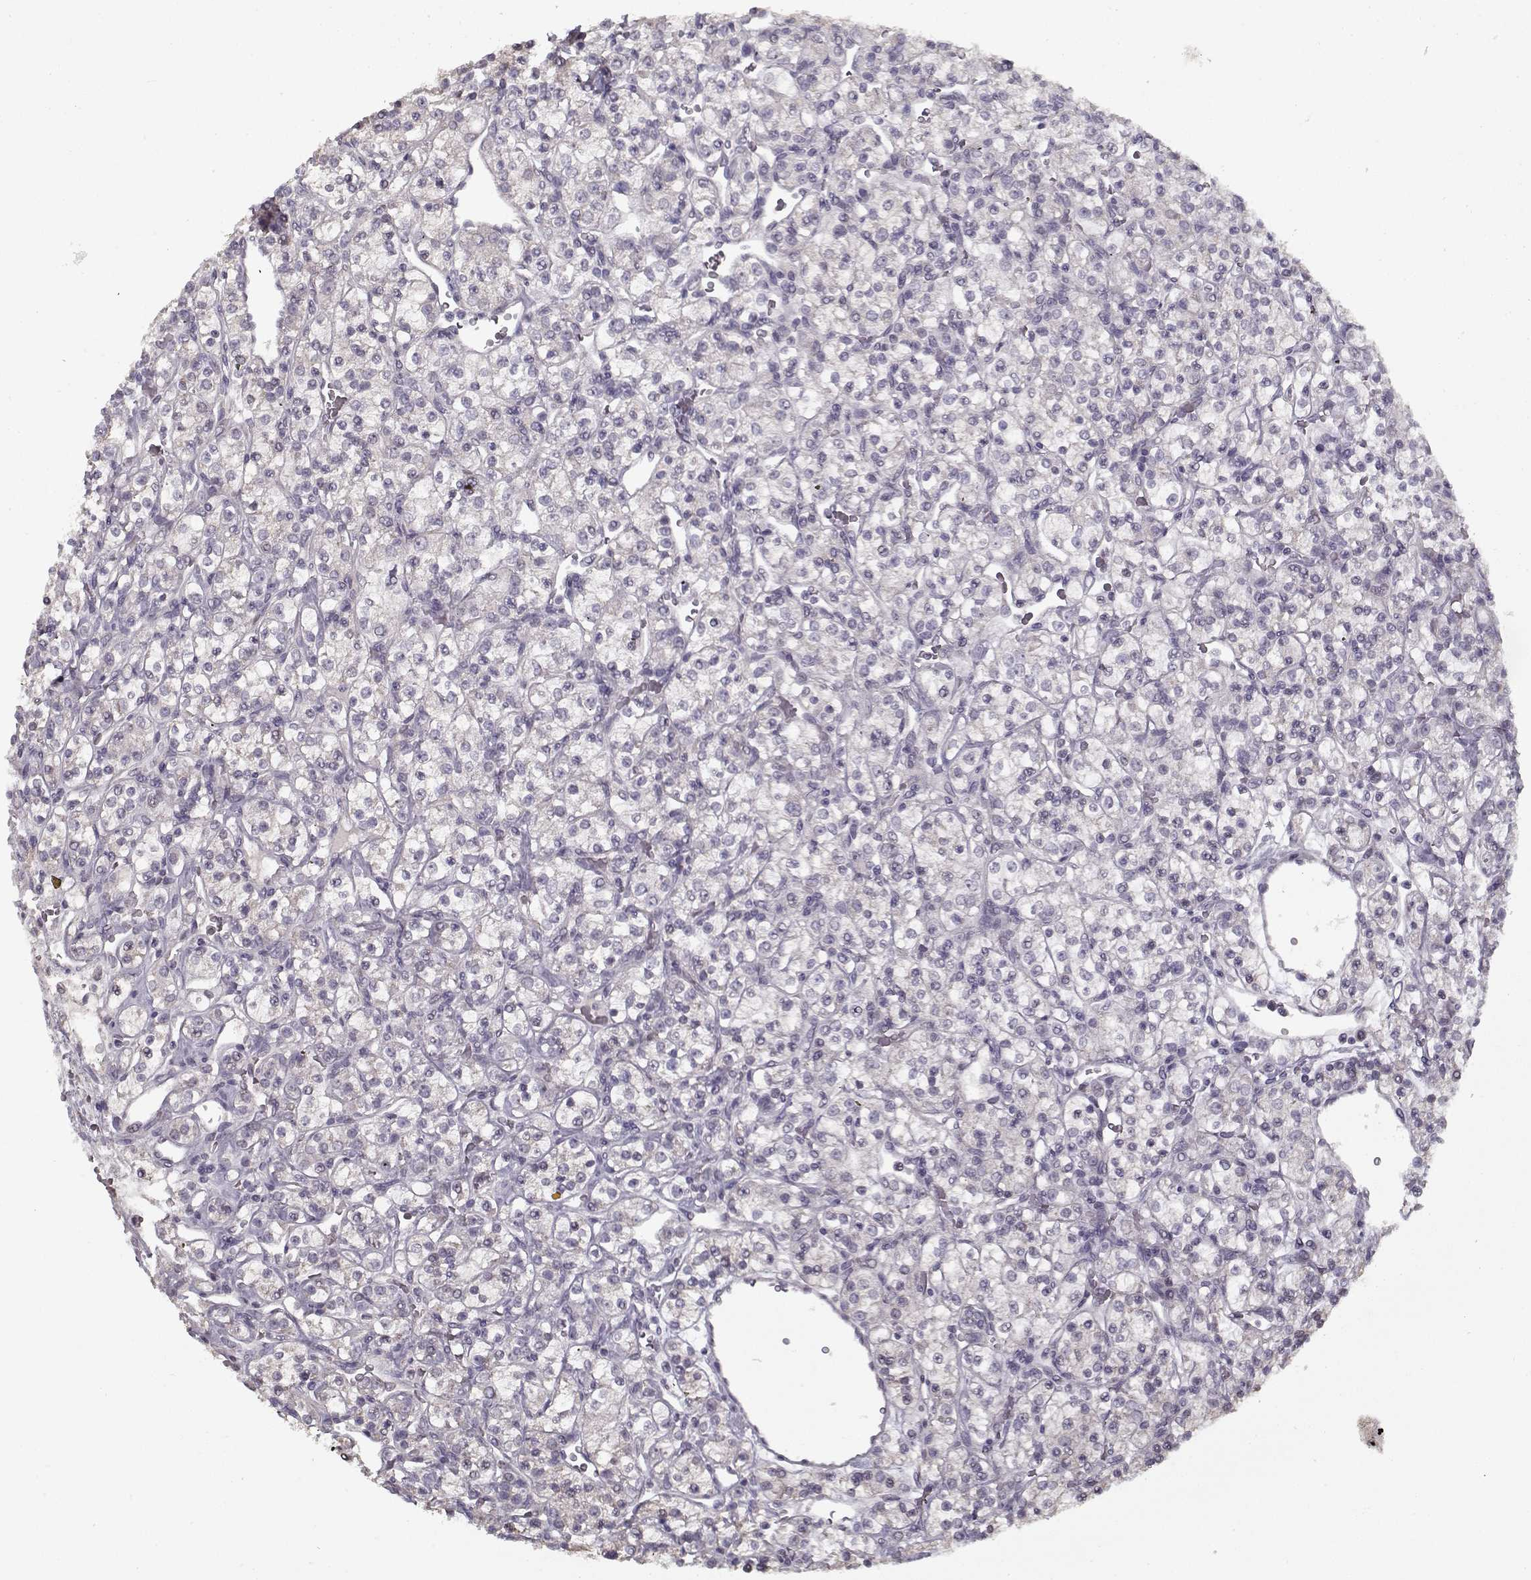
{"staining": {"intensity": "negative", "quantity": "none", "location": "none"}, "tissue": "renal cancer", "cell_type": "Tumor cells", "image_type": "cancer", "snomed": [{"axis": "morphology", "description": "Adenocarcinoma, NOS"}, {"axis": "topography", "description": "Kidney"}], "caption": "The histopathology image displays no staining of tumor cells in renal cancer (adenocarcinoma).", "gene": "LAMA2", "patient": {"sex": "male", "age": 77}}